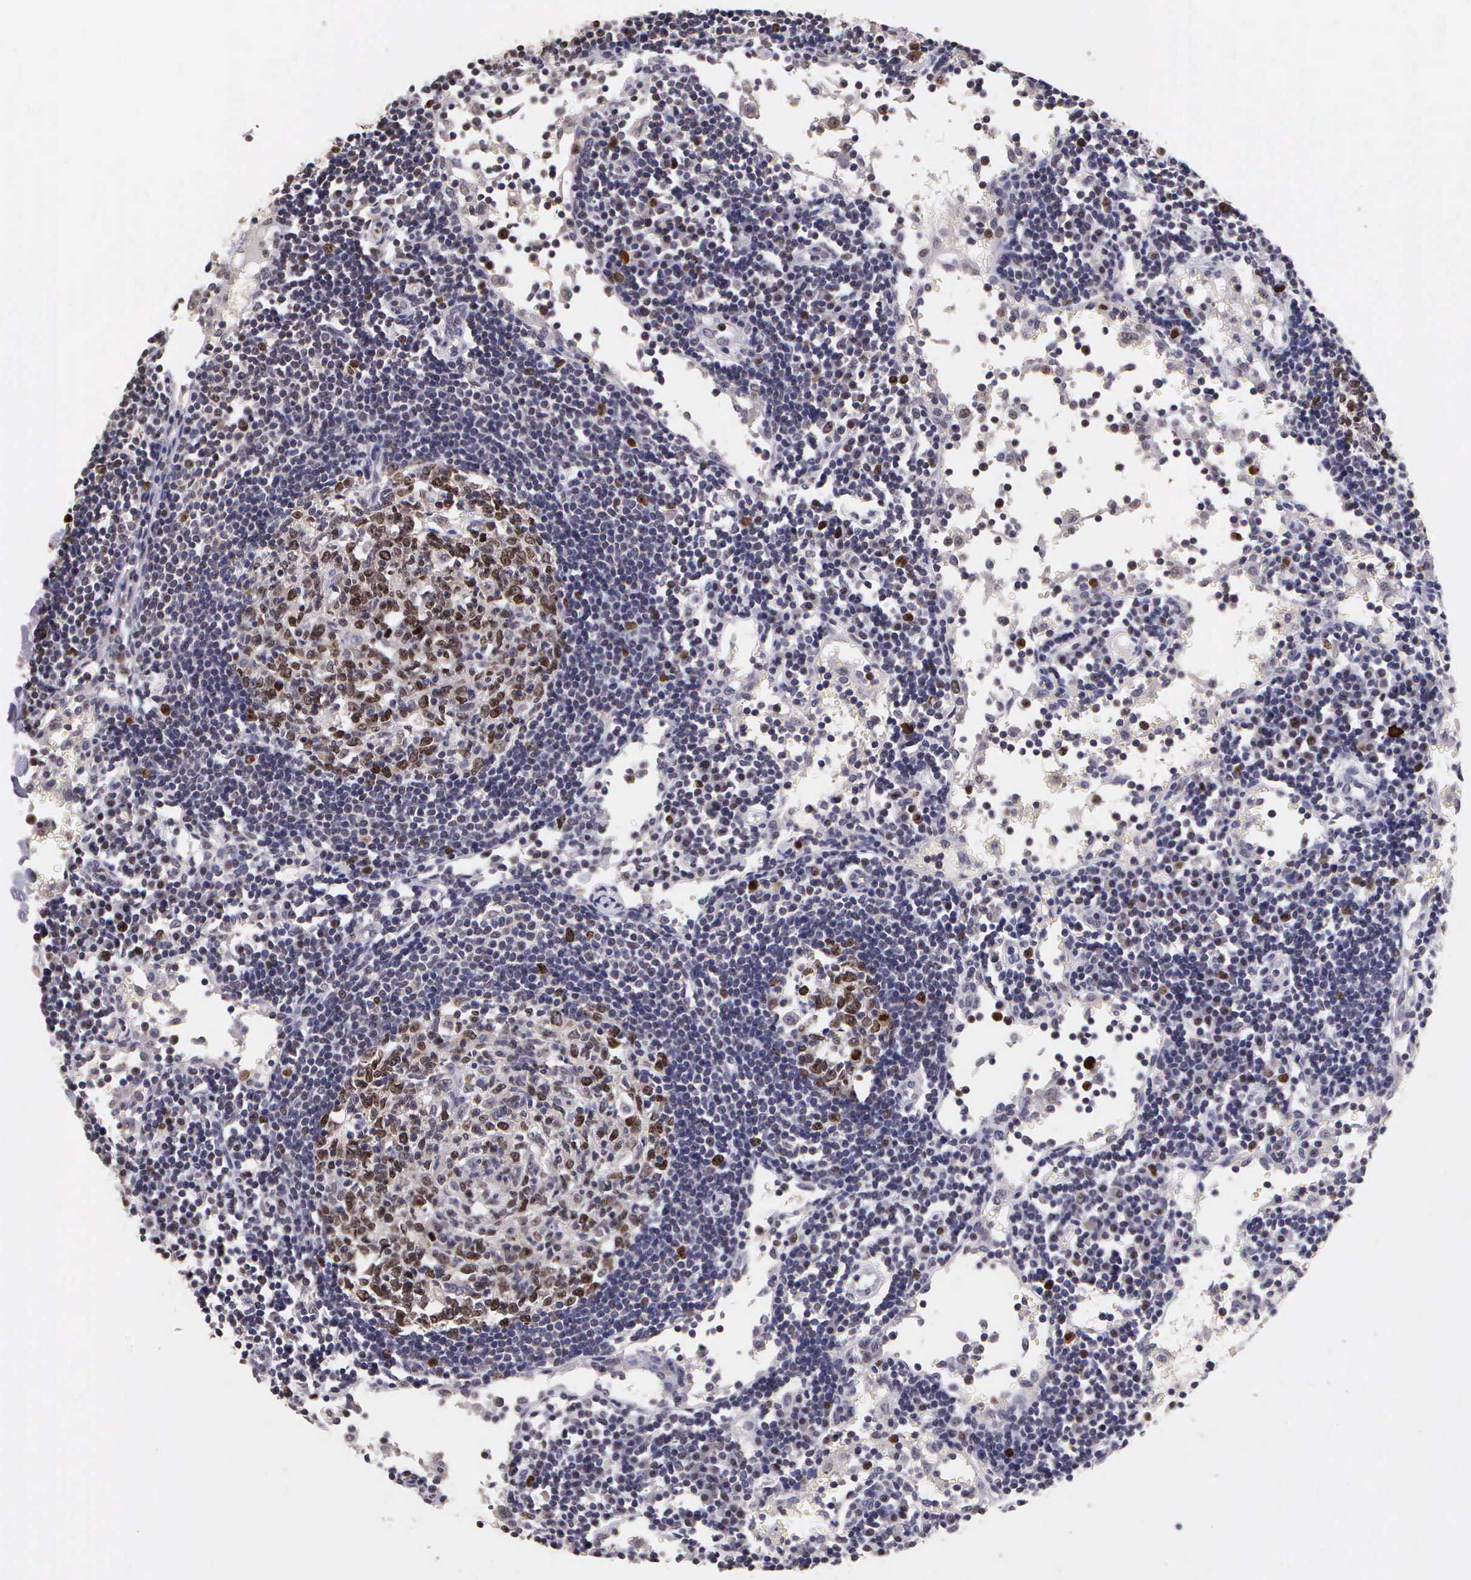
{"staining": {"intensity": "moderate", "quantity": "25%-75%", "location": "nuclear"}, "tissue": "lymph node", "cell_type": "Germinal center cells", "image_type": "normal", "snomed": [{"axis": "morphology", "description": "Normal tissue, NOS"}, {"axis": "topography", "description": "Lymph node"}], "caption": "Immunohistochemical staining of unremarkable lymph node displays 25%-75% levels of moderate nuclear protein staining in about 25%-75% of germinal center cells.", "gene": "MKI67", "patient": {"sex": "female", "age": 55}}